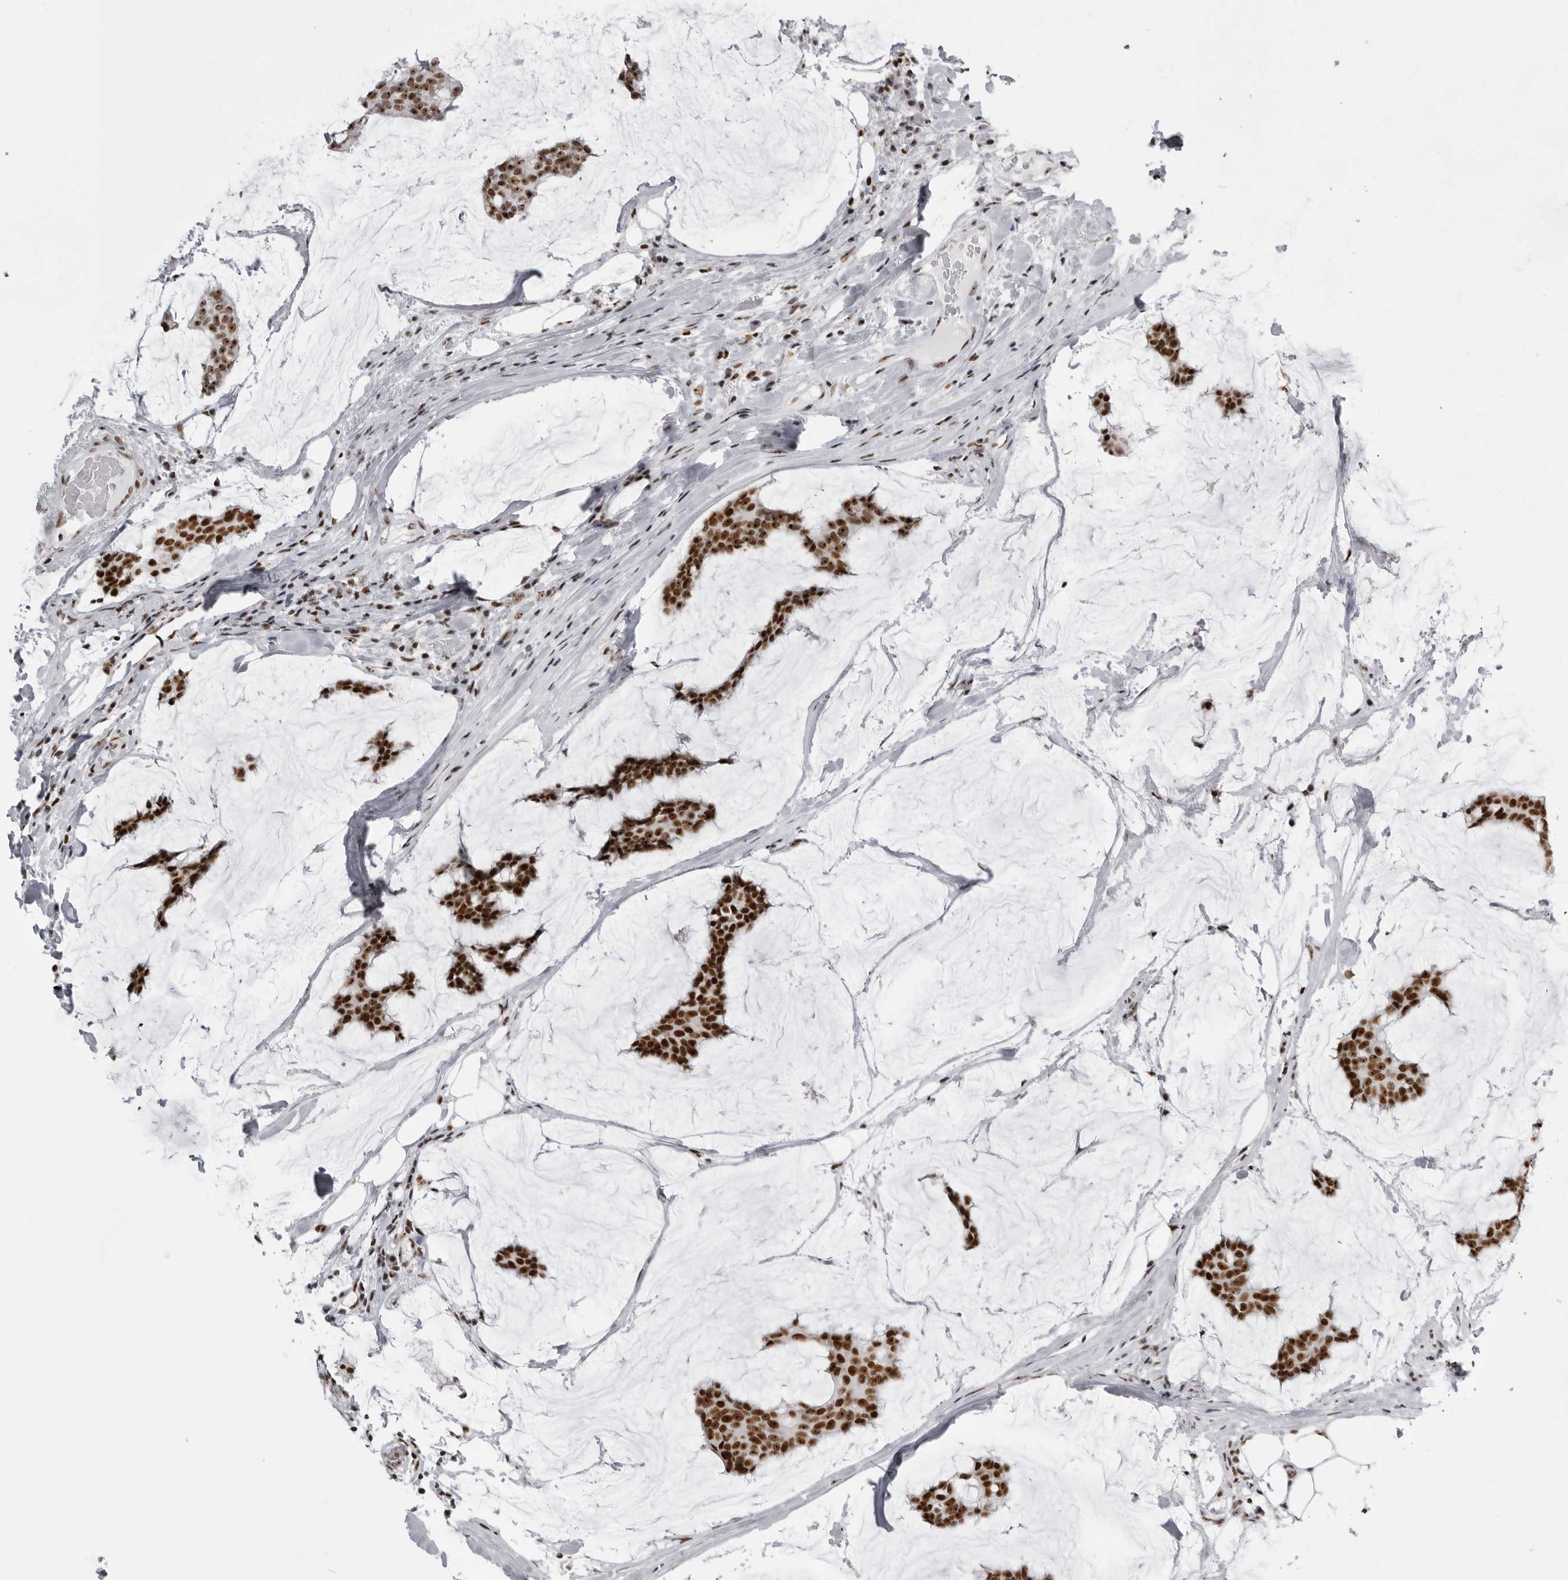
{"staining": {"intensity": "strong", "quantity": ">75%", "location": "nuclear"}, "tissue": "breast cancer", "cell_type": "Tumor cells", "image_type": "cancer", "snomed": [{"axis": "morphology", "description": "Duct carcinoma"}, {"axis": "topography", "description": "Breast"}], "caption": "This is a histology image of IHC staining of breast cancer (infiltrating ductal carcinoma), which shows strong expression in the nuclear of tumor cells.", "gene": "DHX9", "patient": {"sex": "female", "age": 93}}